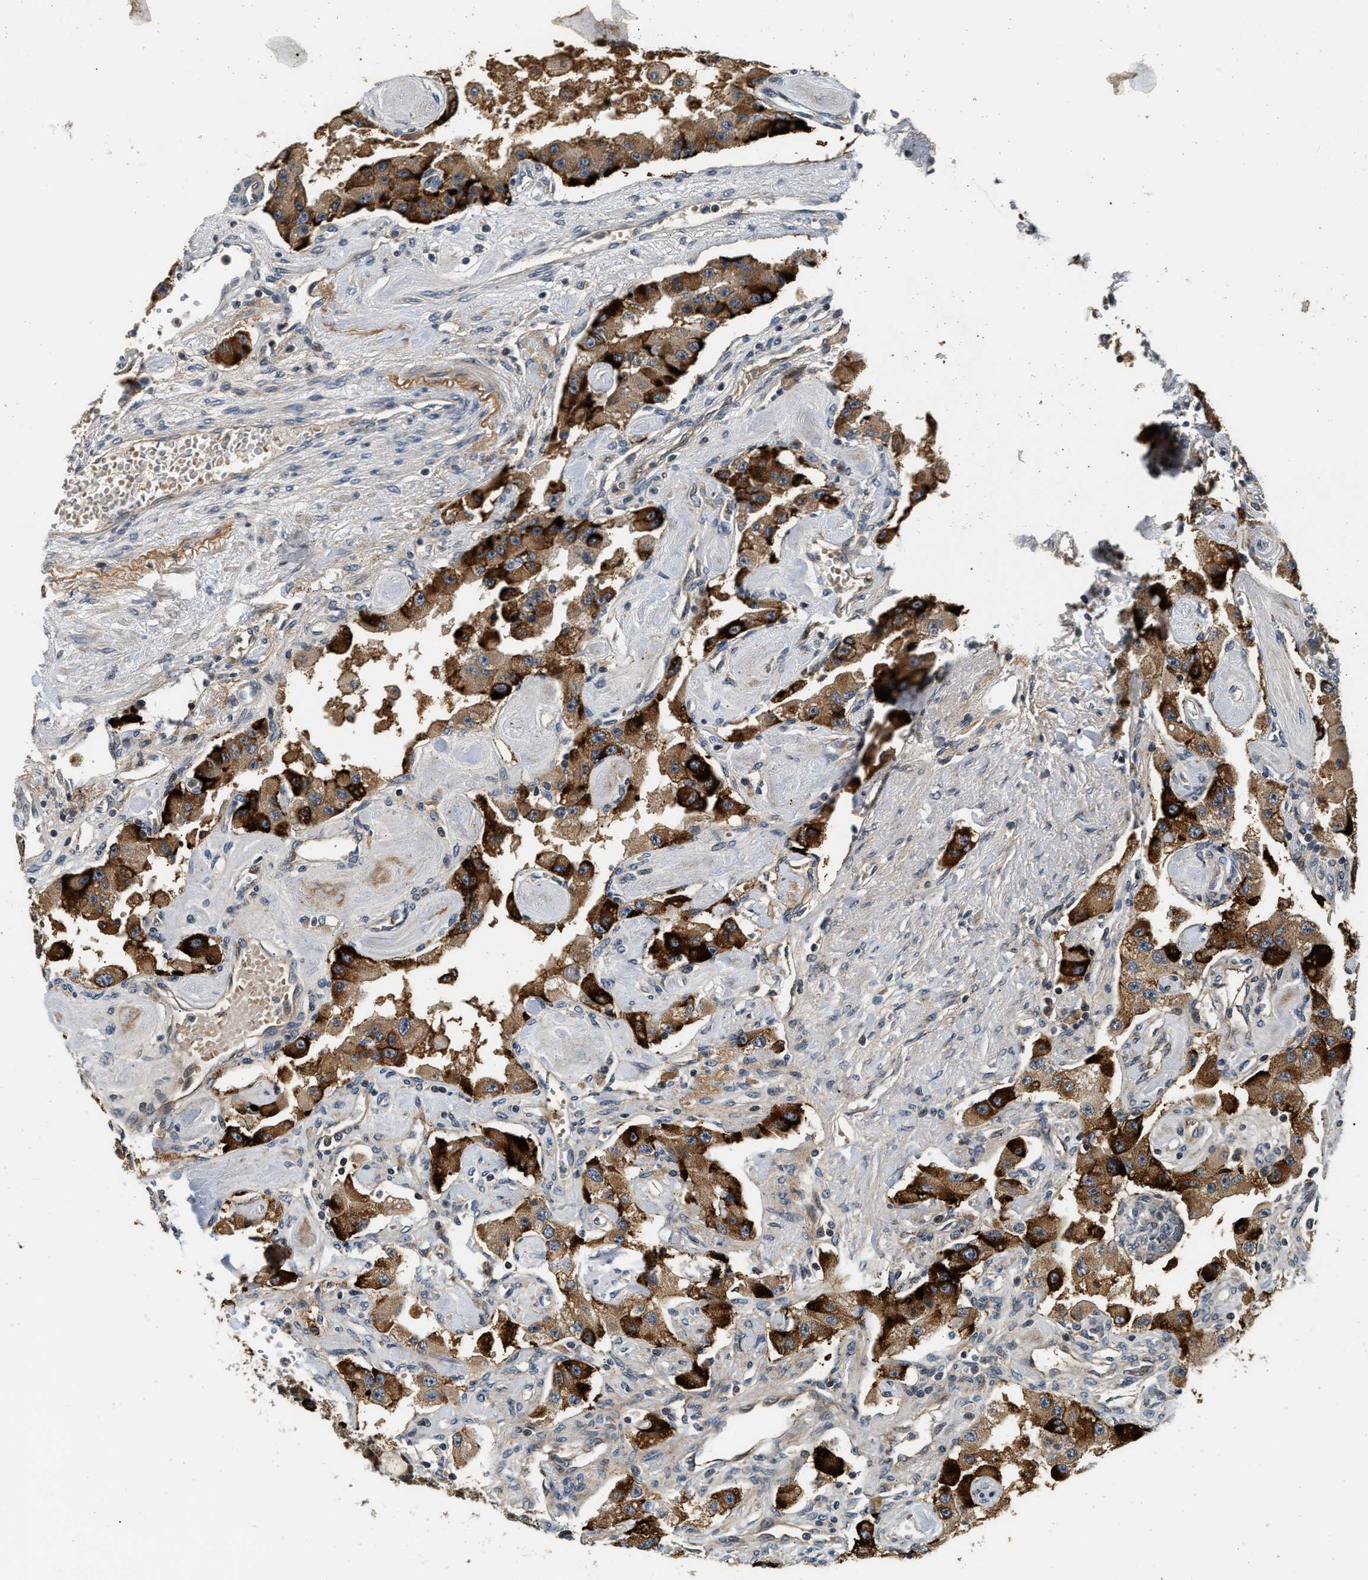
{"staining": {"intensity": "strong", "quantity": ">75%", "location": "cytoplasmic/membranous"}, "tissue": "carcinoid", "cell_type": "Tumor cells", "image_type": "cancer", "snomed": [{"axis": "morphology", "description": "Carcinoid, malignant, NOS"}, {"axis": "topography", "description": "Pancreas"}], "caption": "Protein expression by IHC reveals strong cytoplasmic/membranous staining in approximately >75% of tumor cells in carcinoid (malignant). The protein is shown in brown color, while the nuclei are stained blue.", "gene": "EXTL2", "patient": {"sex": "male", "age": 41}}